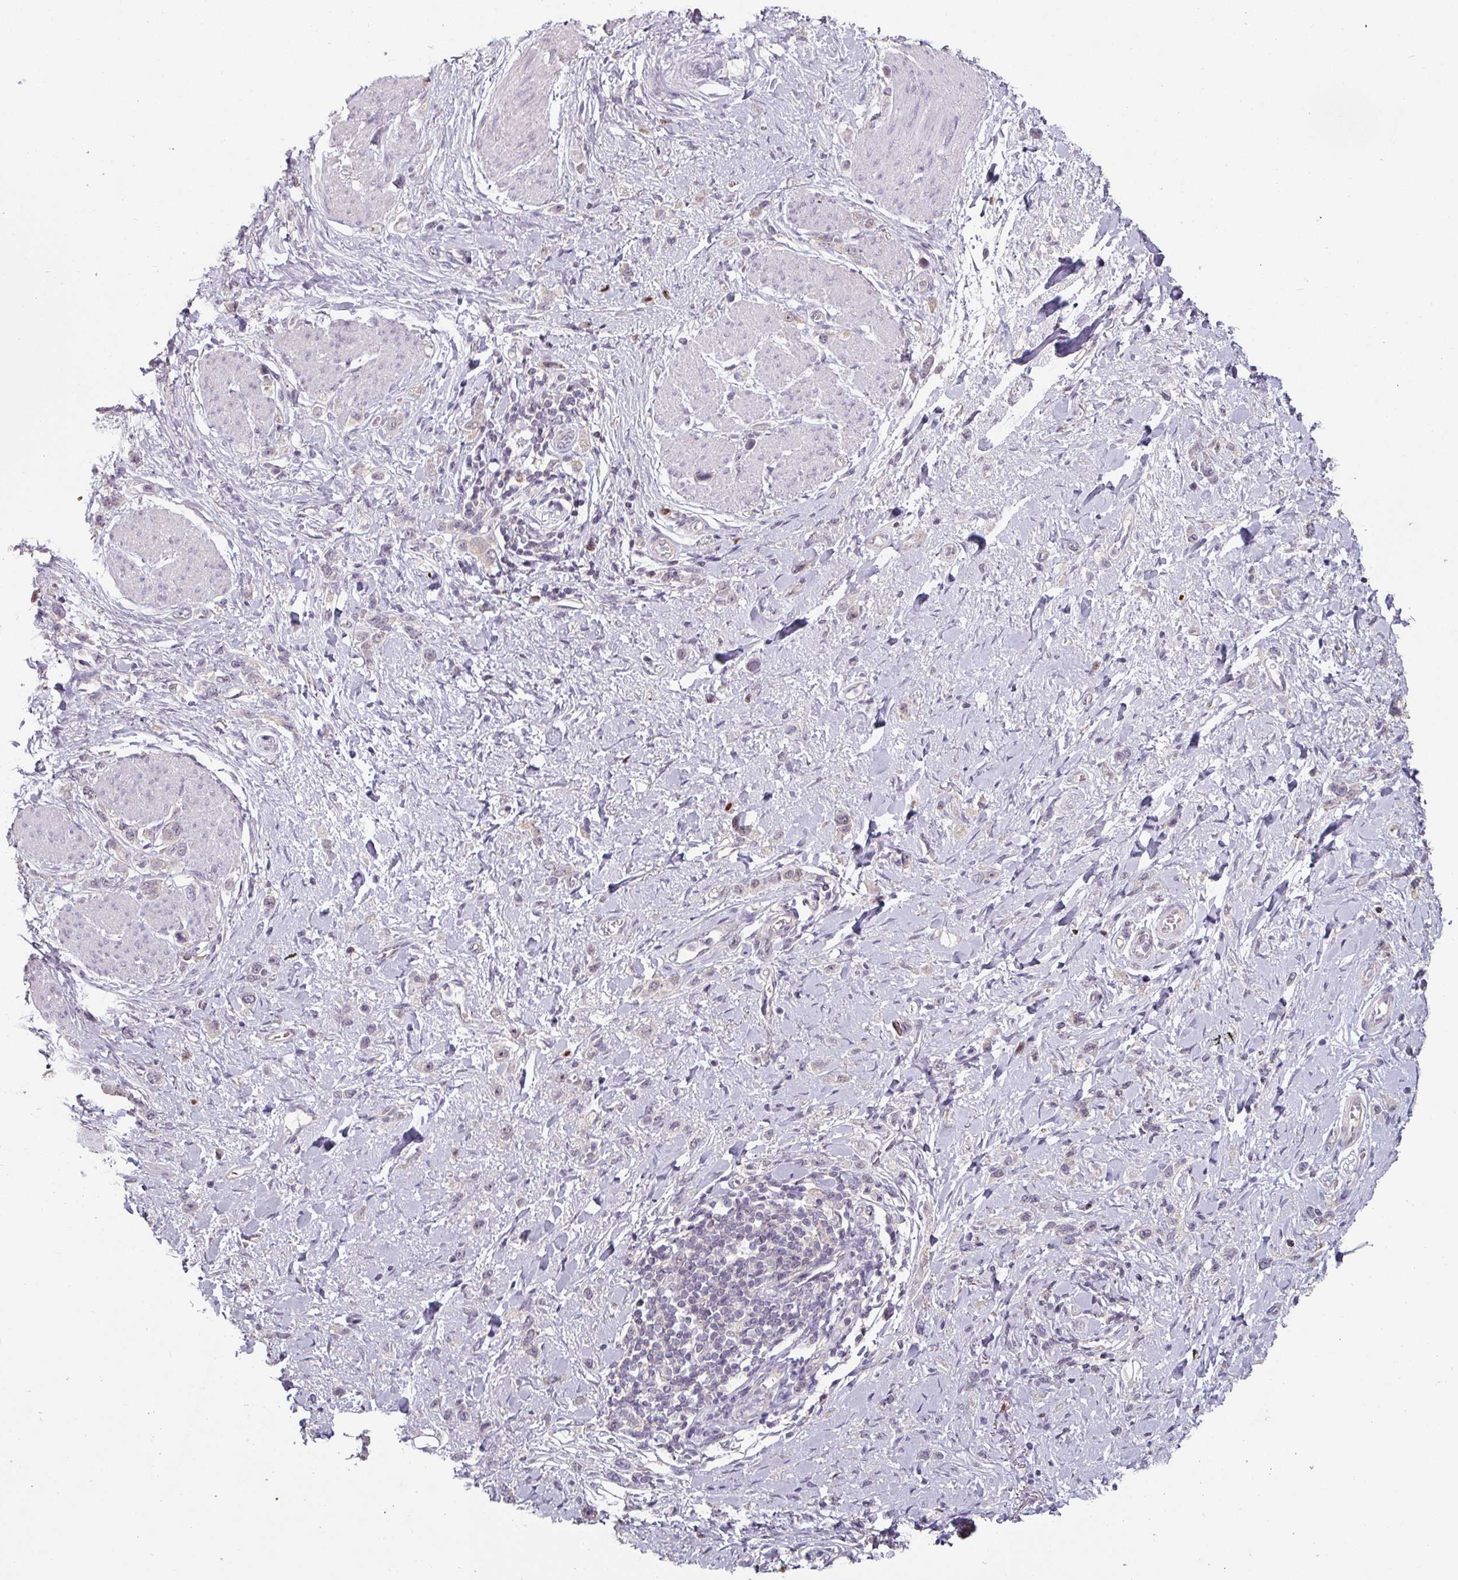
{"staining": {"intensity": "negative", "quantity": "none", "location": "none"}, "tissue": "stomach cancer", "cell_type": "Tumor cells", "image_type": "cancer", "snomed": [{"axis": "morphology", "description": "Adenocarcinoma, NOS"}, {"axis": "topography", "description": "Stomach"}], "caption": "This is an immunohistochemistry photomicrograph of human adenocarcinoma (stomach). There is no positivity in tumor cells.", "gene": "ZBTB6", "patient": {"sex": "female", "age": 65}}